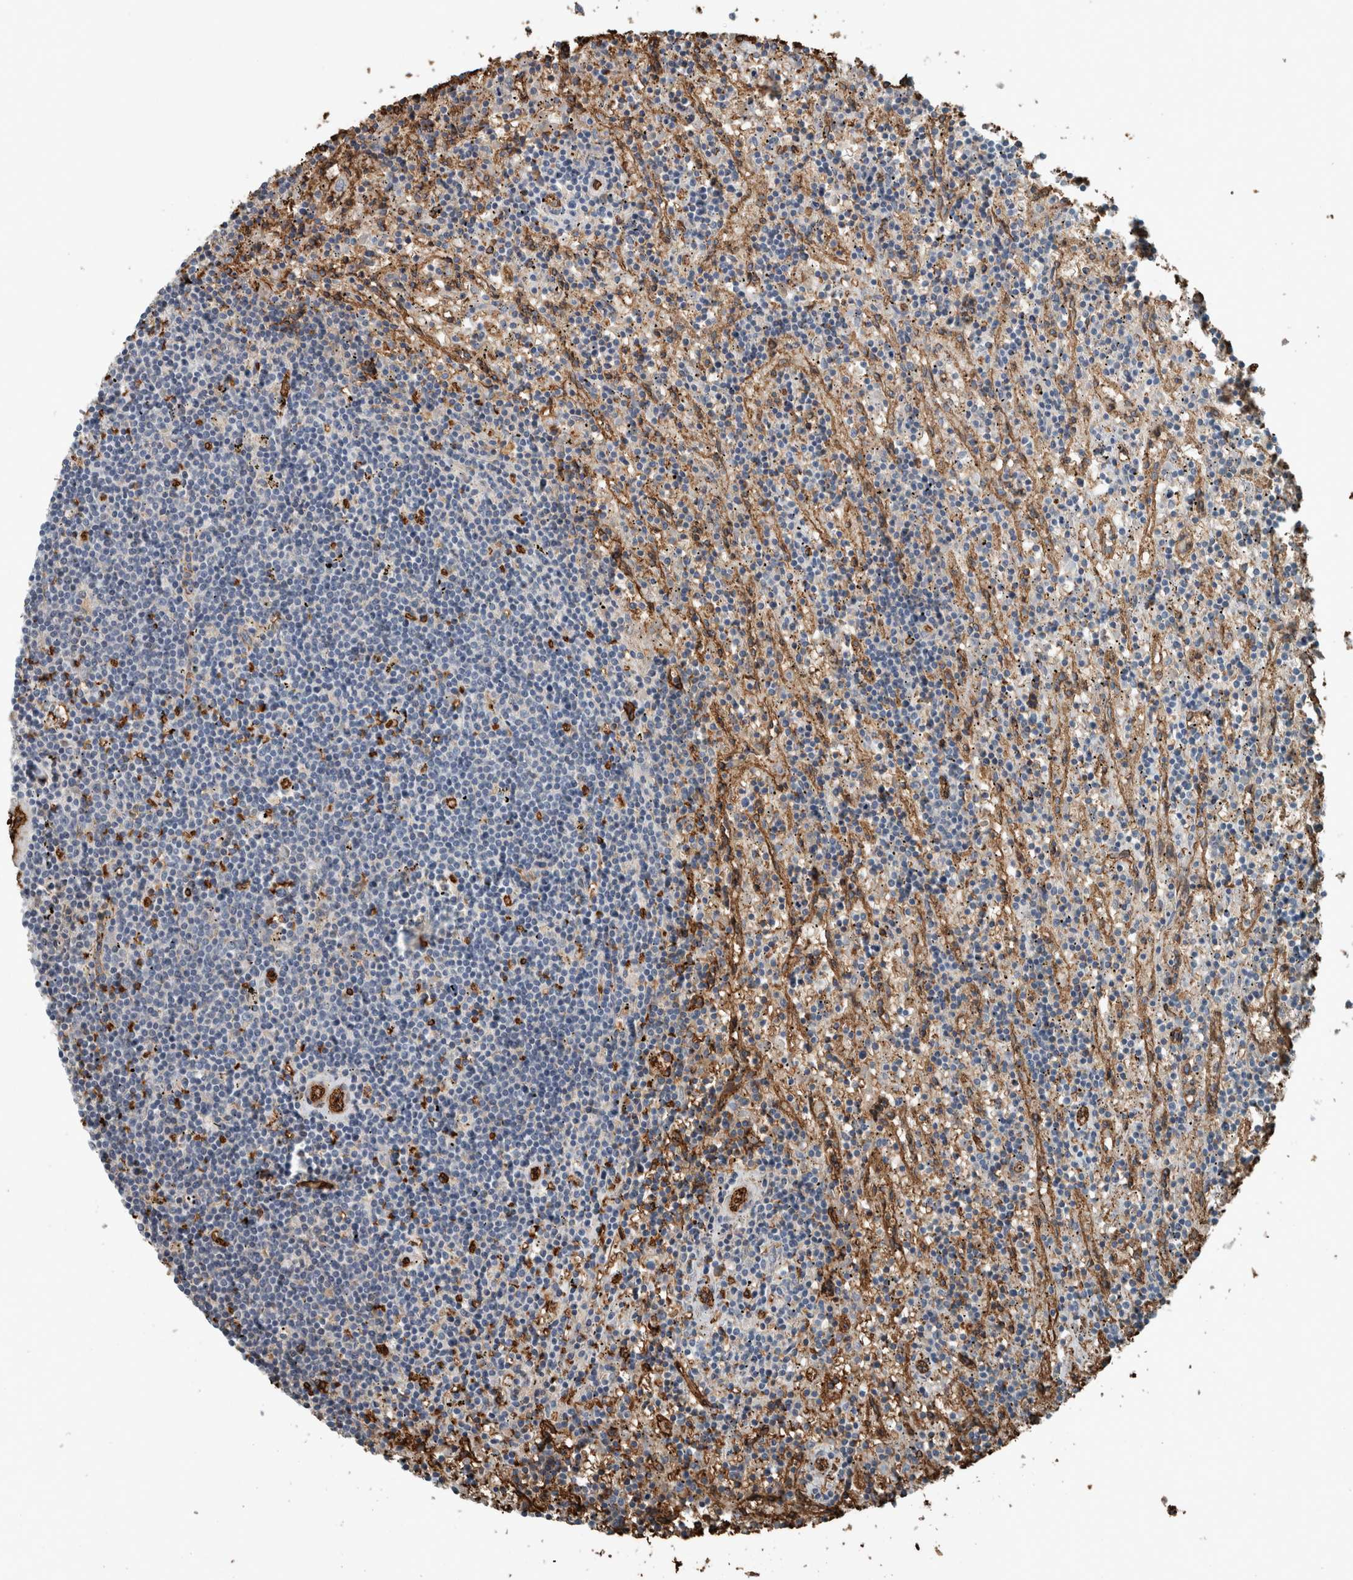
{"staining": {"intensity": "negative", "quantity": "none", "location": "none"}, "tissue": "lymphoma", "cell_type": "Tumor cells", "image_type": "cancer", "snomed": [{"axis": "morphology", "description": "Malignant lymphoma, non-Hodgkin's type, Low grade"}, {"axis": "topography", "description": "Spleen"}], "caption": "Lymphoma was stained to show a protein in brown. There is no significant positivity in tumor cells.", "gene": "LBP", "patient": {"sex": "male", "age": 76}}